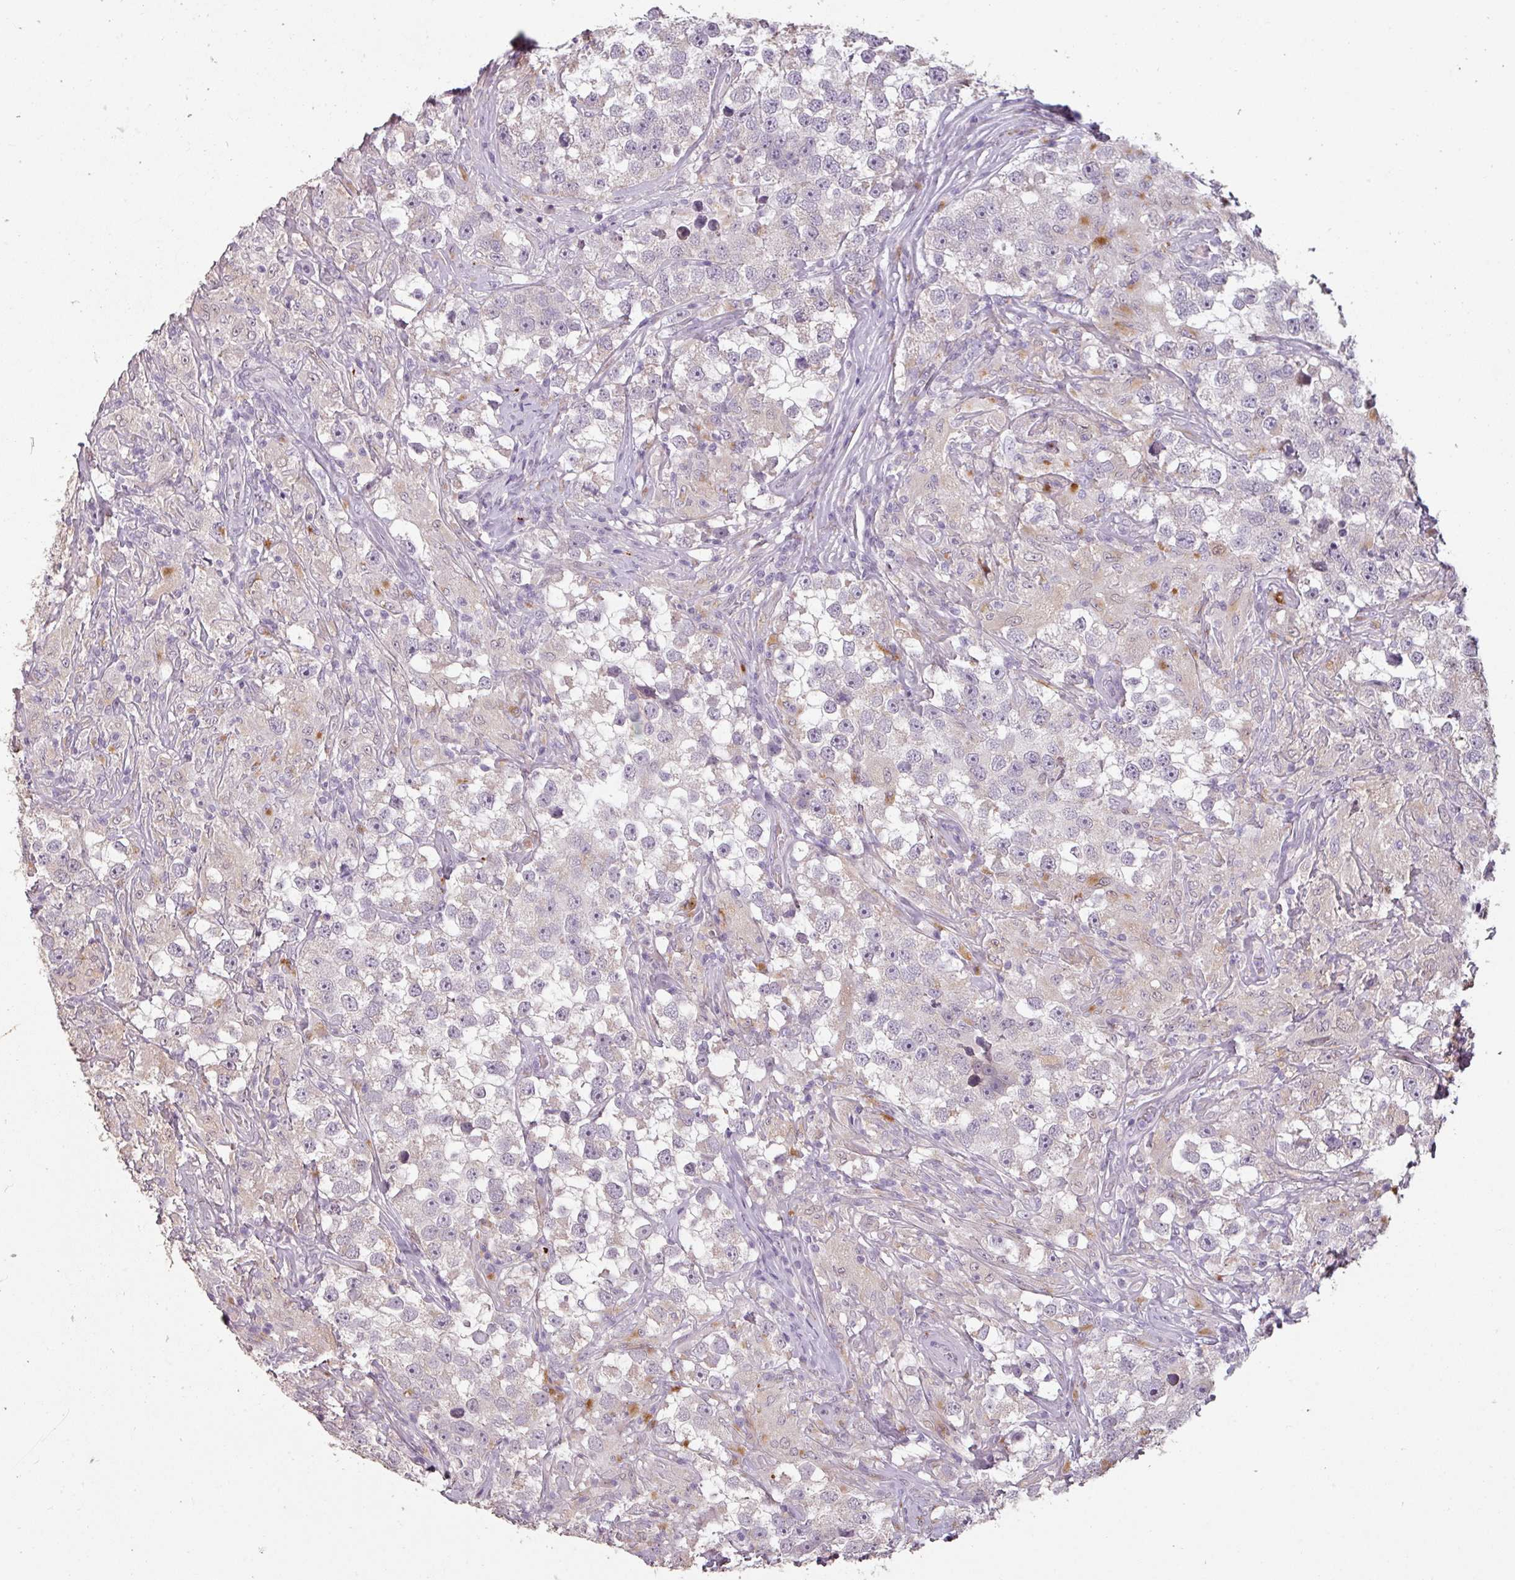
{"staining": {"intensity": "negative", "quantity": "none", "location": "none"}, "tissue": "testis cancer", "cell_type": "Tumor cells", "image_type": "cancer", "snomed": [{"axis": "morphology", "description": "Seminoma, NOS"}, {"axis": "topography", "description": "Testis"}], "caption": "The IHC histopathology image has no significant expression in tumor cells of seminoma (testis) tissue.", "gene": "LYPLA1", "patient": {"sex": "male", "age": 46}}